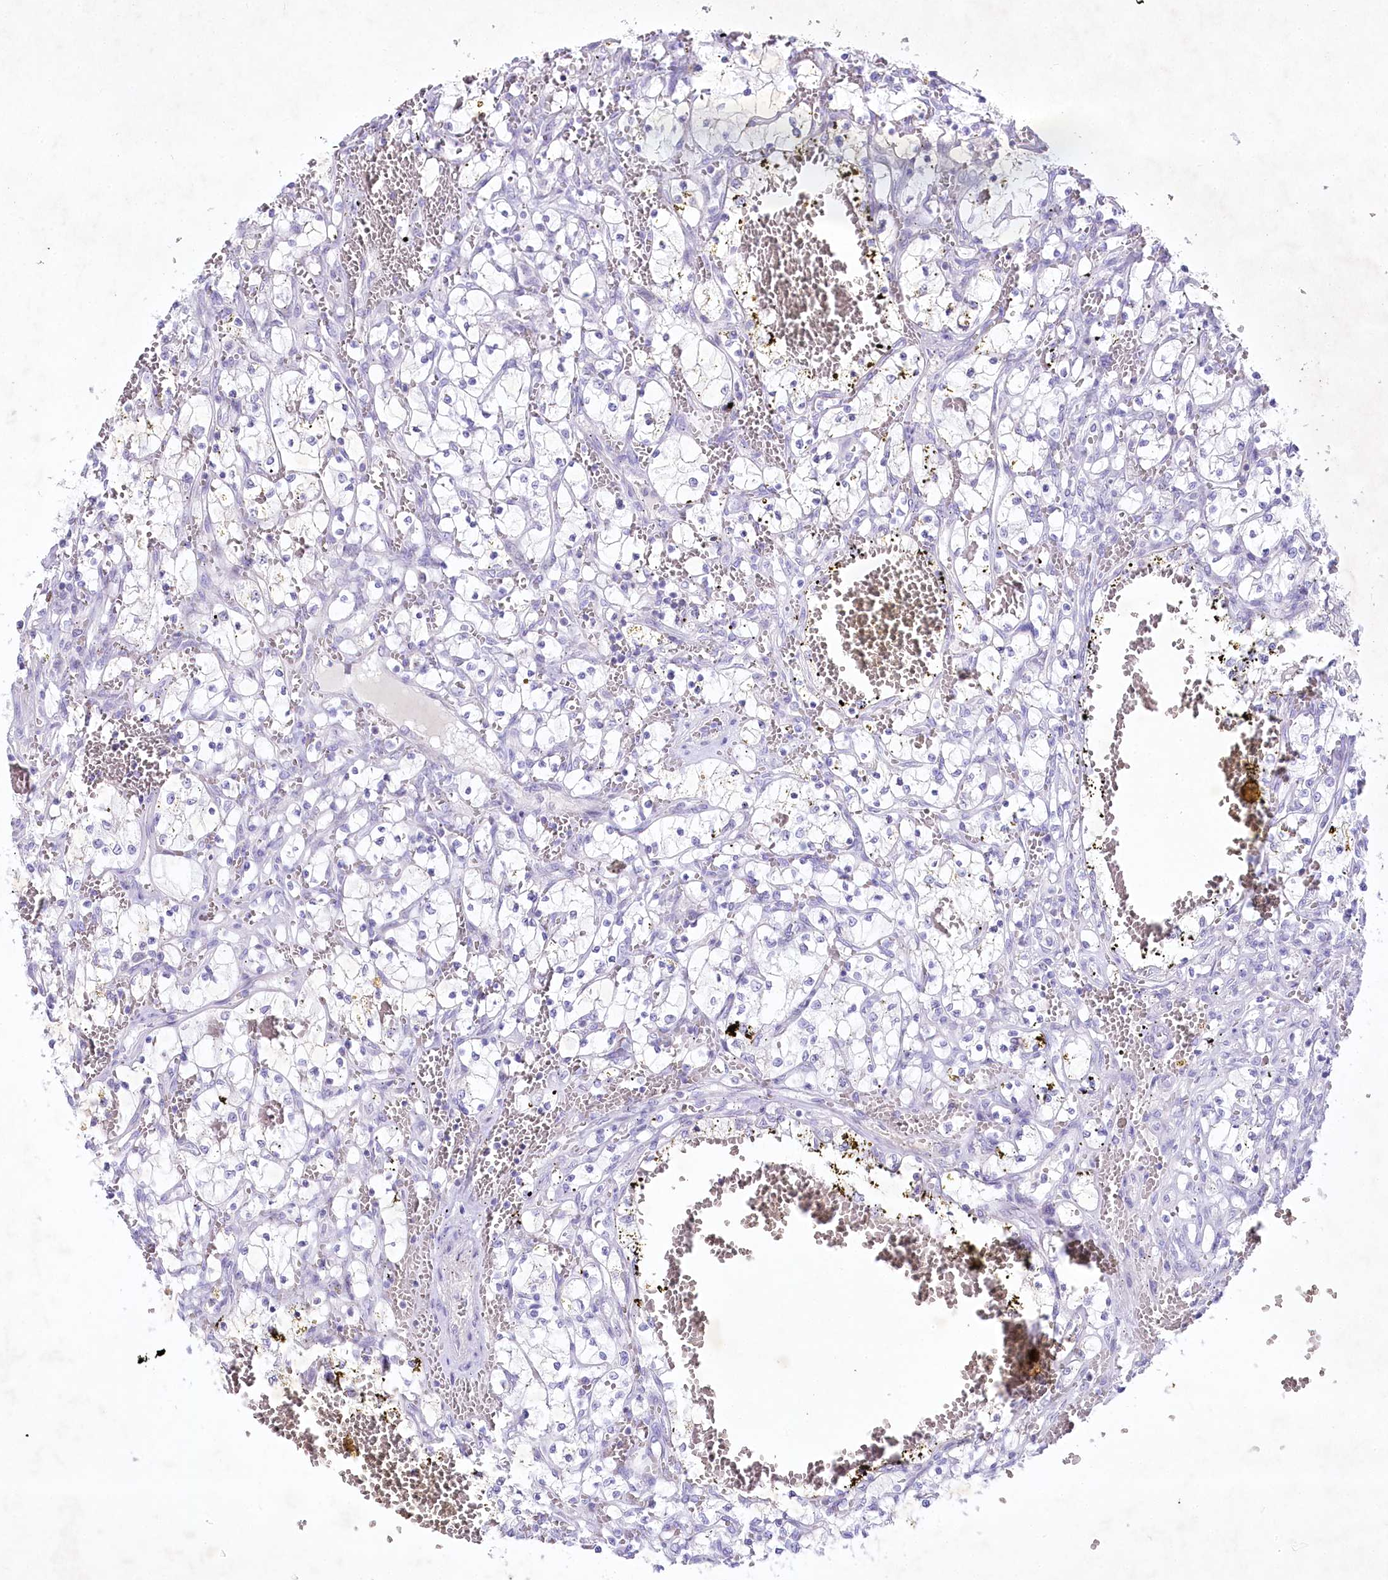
{"staining": {"intensity": "negative", "quantity": "none", "location": "none"}, "tissue": "renal cancer", "cell_type": "Tumor cells", "image_type": "cancer", "snomed": [{"axis": "morphology", "description": "Adenocarcinoma, NOS"}, {"axis": "topography", "description": "Kidney"}], "caption": "Immunohistochemical staining of human renal cancer demonstrates no significant positivity in tumor cells.", "gene": "MYOZ1", "patient": {"sex": "female", "age": 69}}